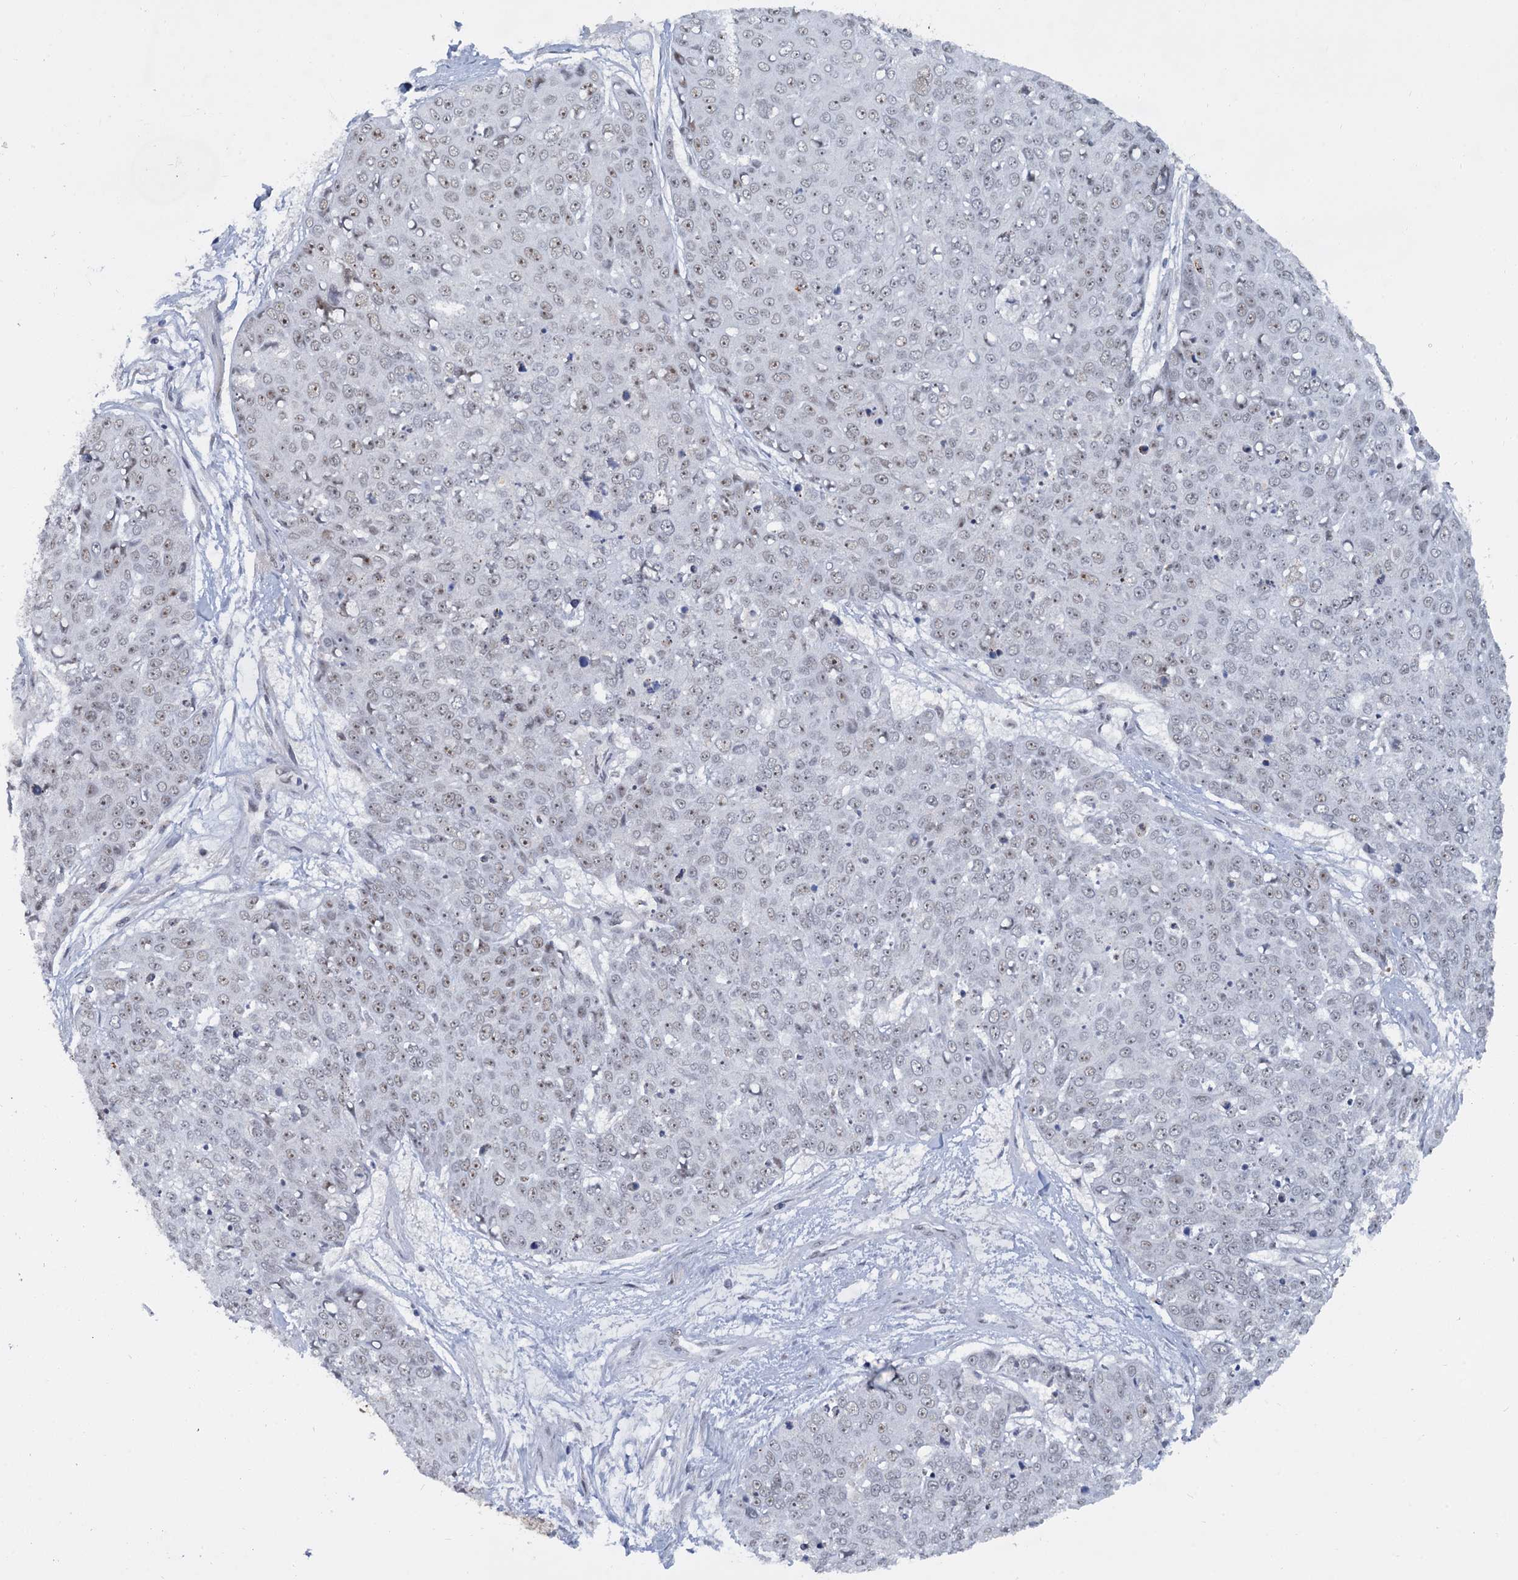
{"staining": {"intensity": "negative", "quantity": "none", "location": "none"}, "tissue": "skin cancer", "cell_type": "Tumor cells", "image_type": "cancer", "snomed": [{"axis": "morphology", "description": "Squamous cell carcinoma, NOS"}, {"axis": "topography", "description": "Skin"}], "caption": "Protein analysis of skin cancer reveals no significant expression in tumor cells.", "gene": "RPRD1A", "patient": {"sex": "male", "age": 71}}